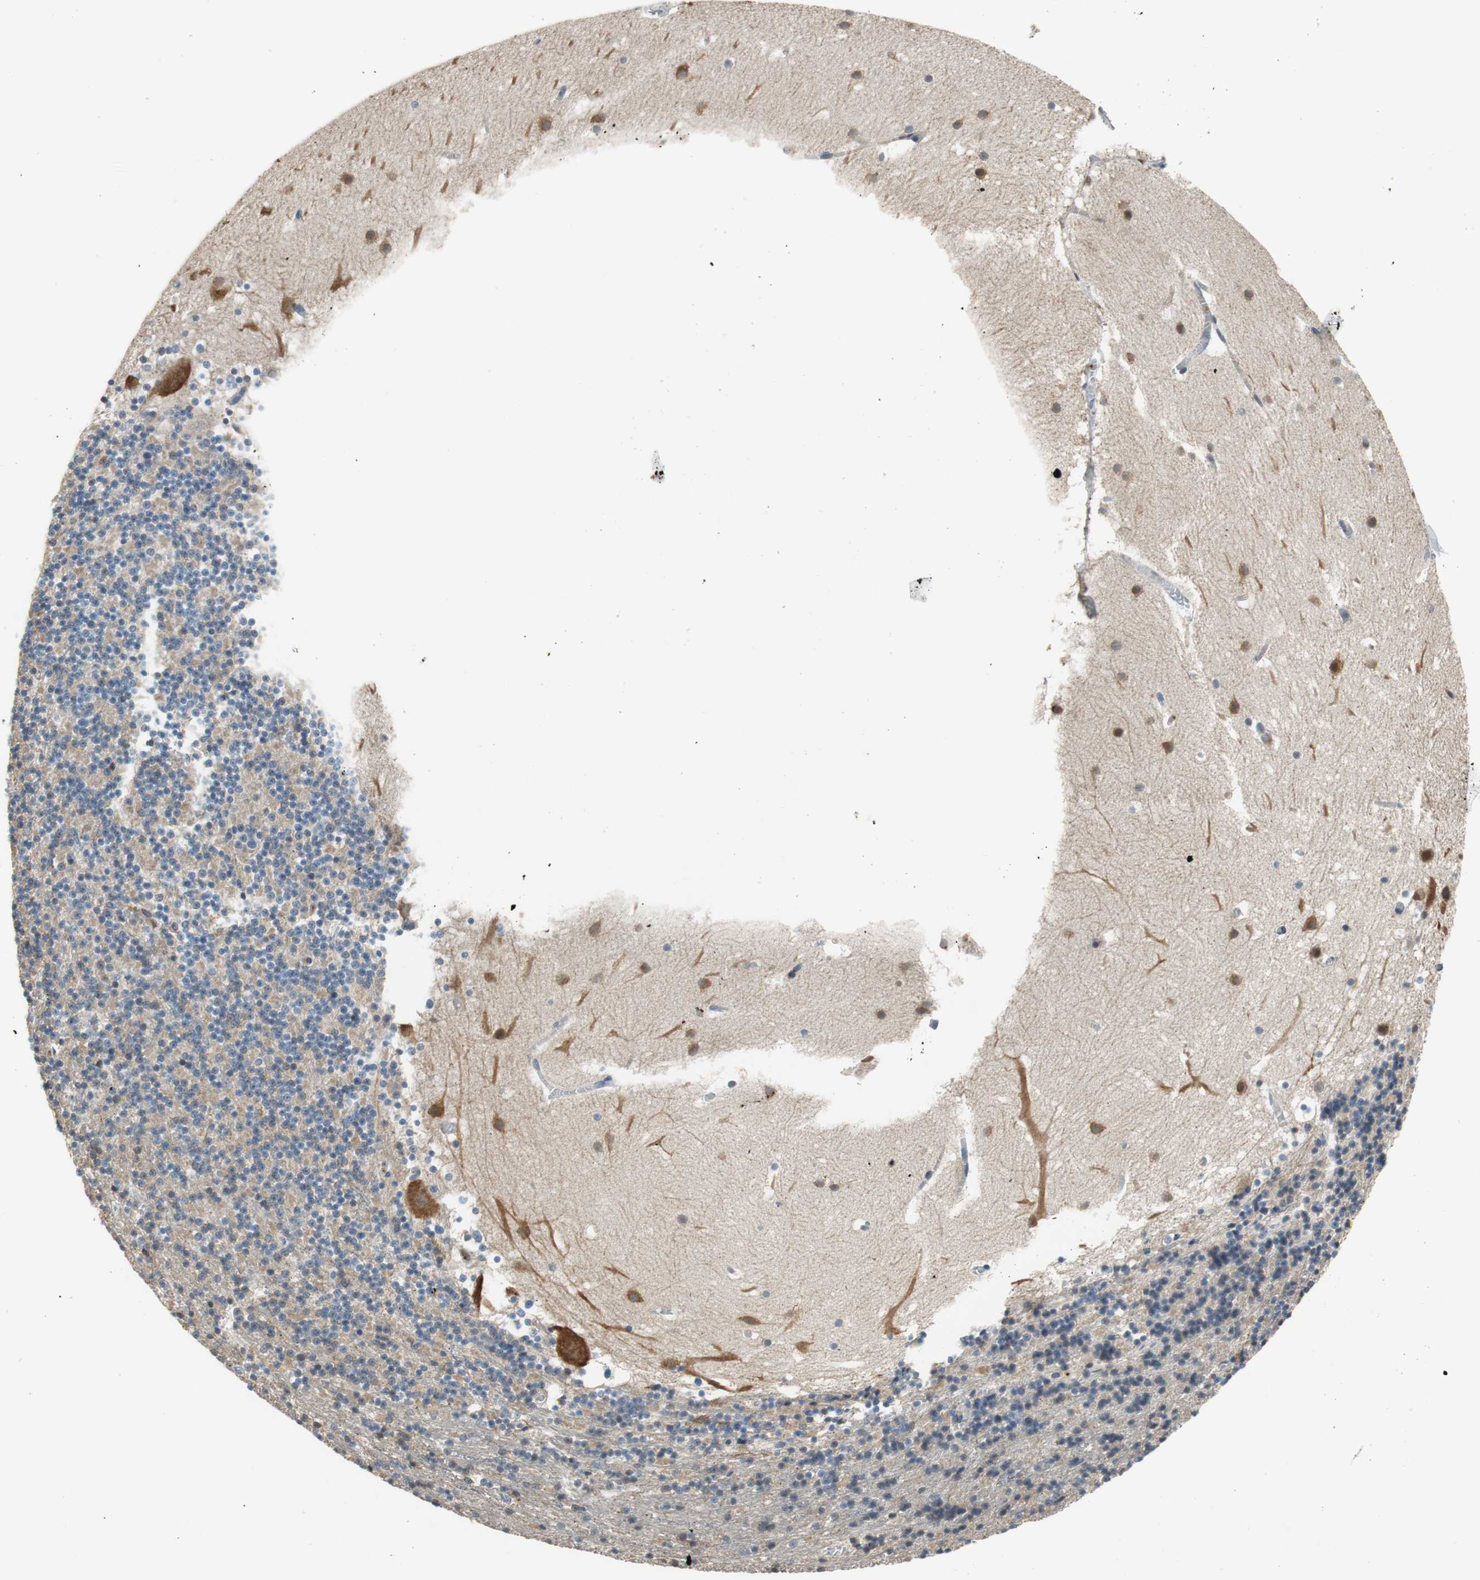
{"staining": {"intensity": "negative", "quantity": "none", "location": "none"}, "tissue": "cerebellum", "cell_type": "Cells in granular layer", "image_type": "normal", "snomed": [{"axis": "morphology", "description": "Normal tissue, NOS"}, {"axis": "topography", "description": "Cerebellum"}], "caption": "Immunohistochemical staining of unremarkable human cerebellum exhibits no significant expression in cells in granular layer.", "gene": "C4A", "patient": {"sex": "male", "age": 45}}